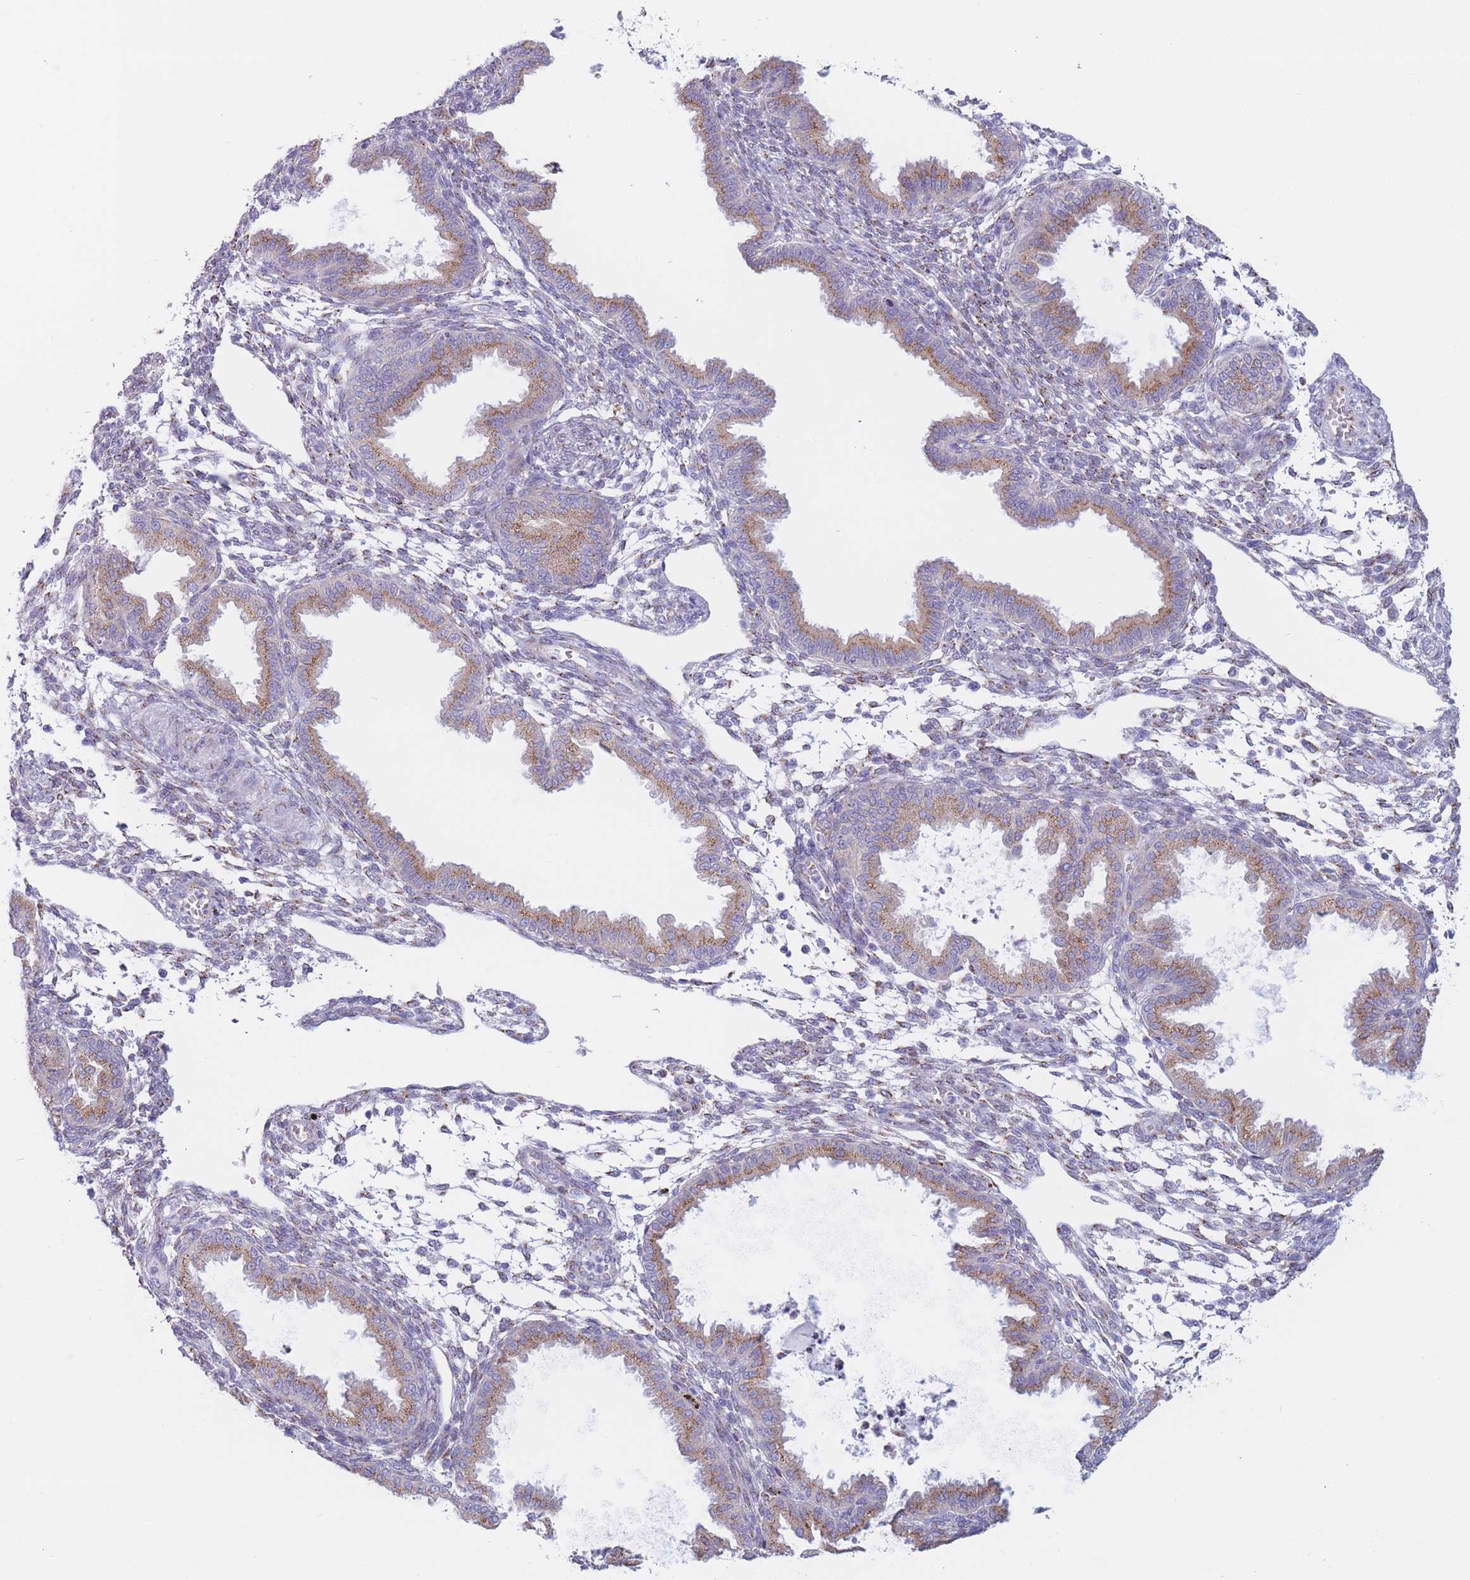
{"staining": {"intensity": "moderate", "quantity": "25%-75%", "location": "cytoplasmic/membranous"}, "tissue": "endometrium", "cell_type": "Cells in endometrial stroma", "image_type": "normal", "snomed": [{"axis": "morphology", "description": "Normal tissue, NOS"}, {"axis": "topography", "description": "Endometrium"}], "caption": "This image demonstrates IHC staining of unremarkable endometrium, with medium moderate cytoplasmic/membranous staining in about 25%-75% of cells in endometrial stroma.", "gene": "MRPL30", "patient": {"sex": "female", "age": 33}}